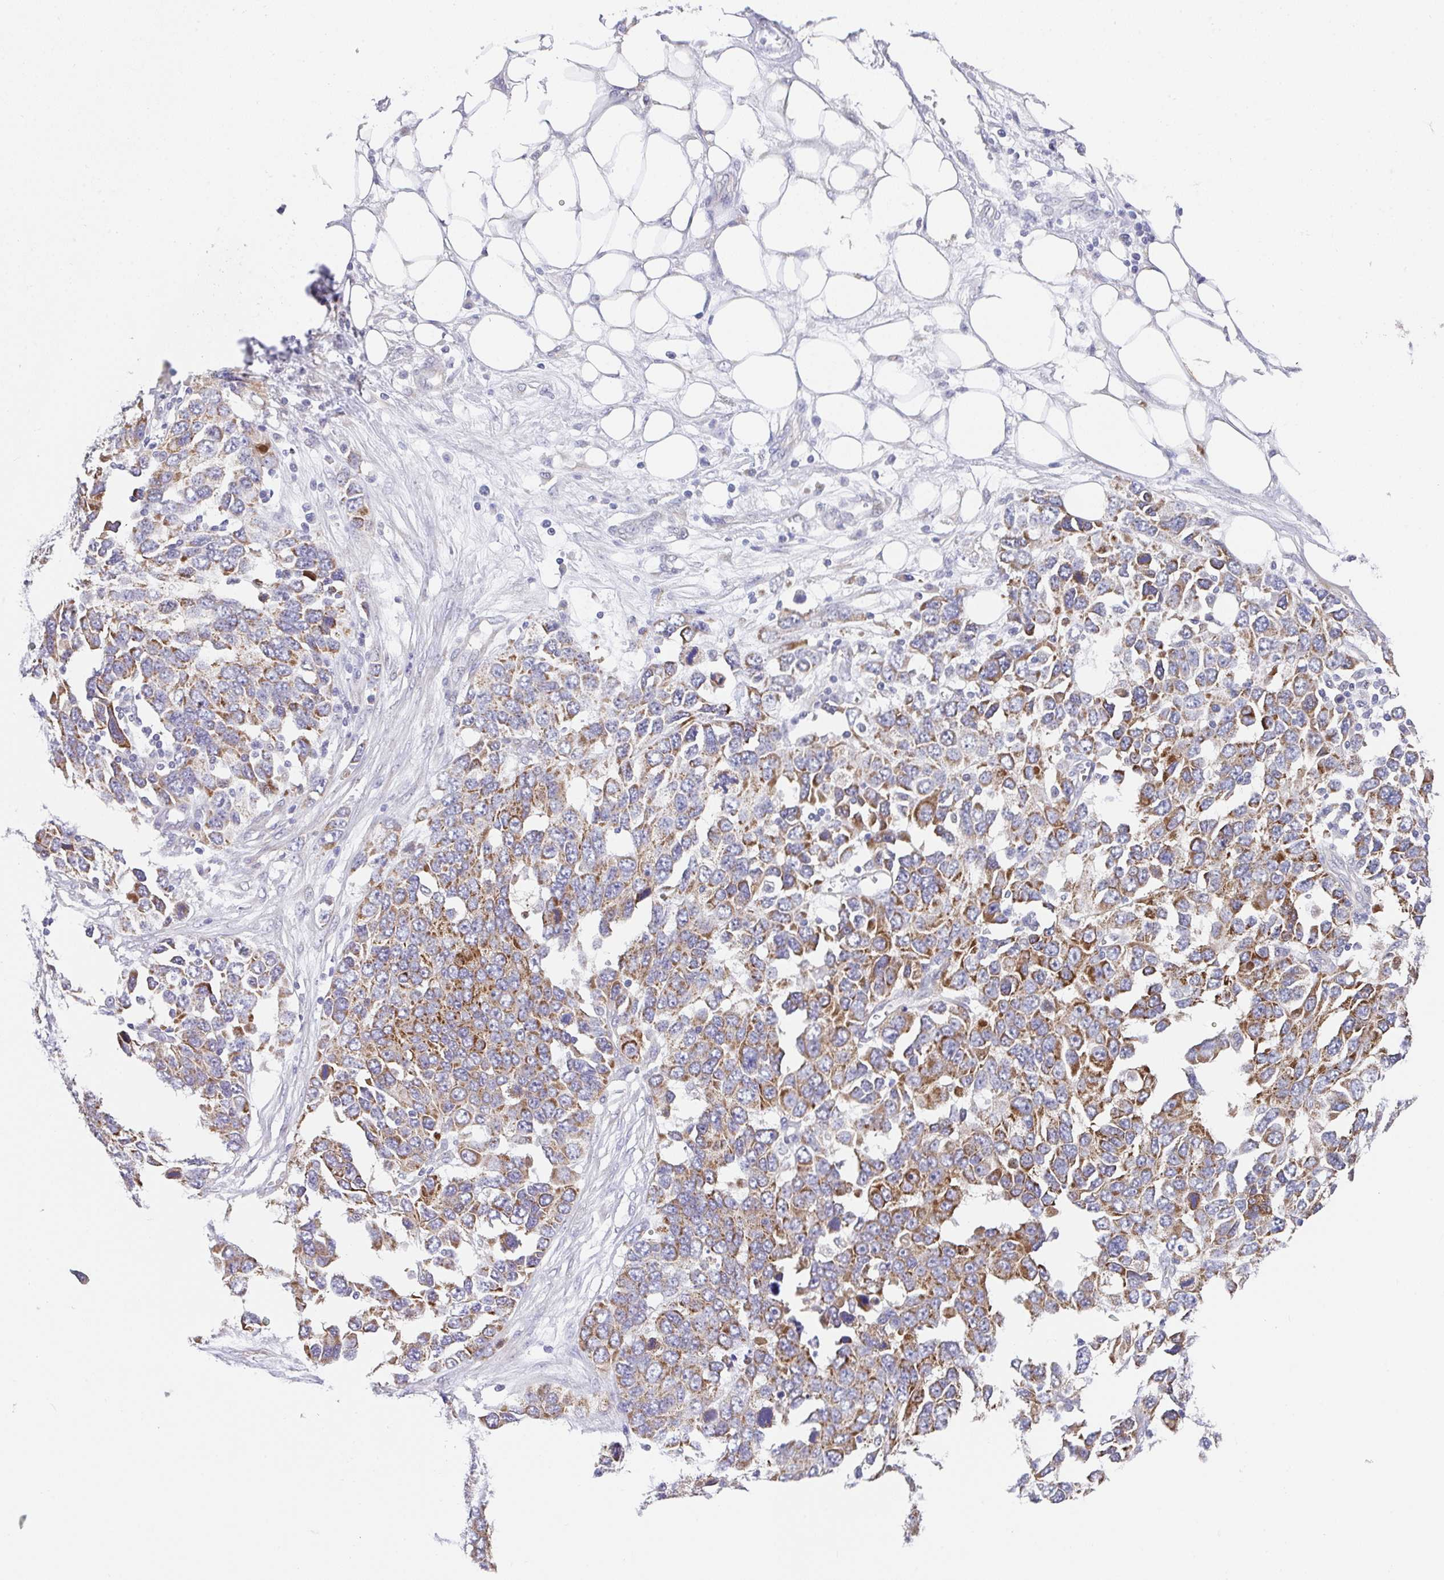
{"staining": {"intensity": "moderate", "quantity": ">75%", "location": "cytoplasmic/membranous"}, "tissue": "ovarian cancer", "cell_type": "Tumor cells", "image_type": "cancer", "snomed": [{"axis": "morphology", "description": "Cystadenocarcinoma, serous, NOS"}, {"axis": "topography", "description": "Ovary"}], "caption": "Approximately >75% of tumor cells in human serous cystadenocarcinoma (ovarian) show moderate cytoplasmic/membranous protein positivity as visualized by brown immunohistochemical staining.", "gene": "TSPAN31", "patient": {"sex": "female", "age": 76}}